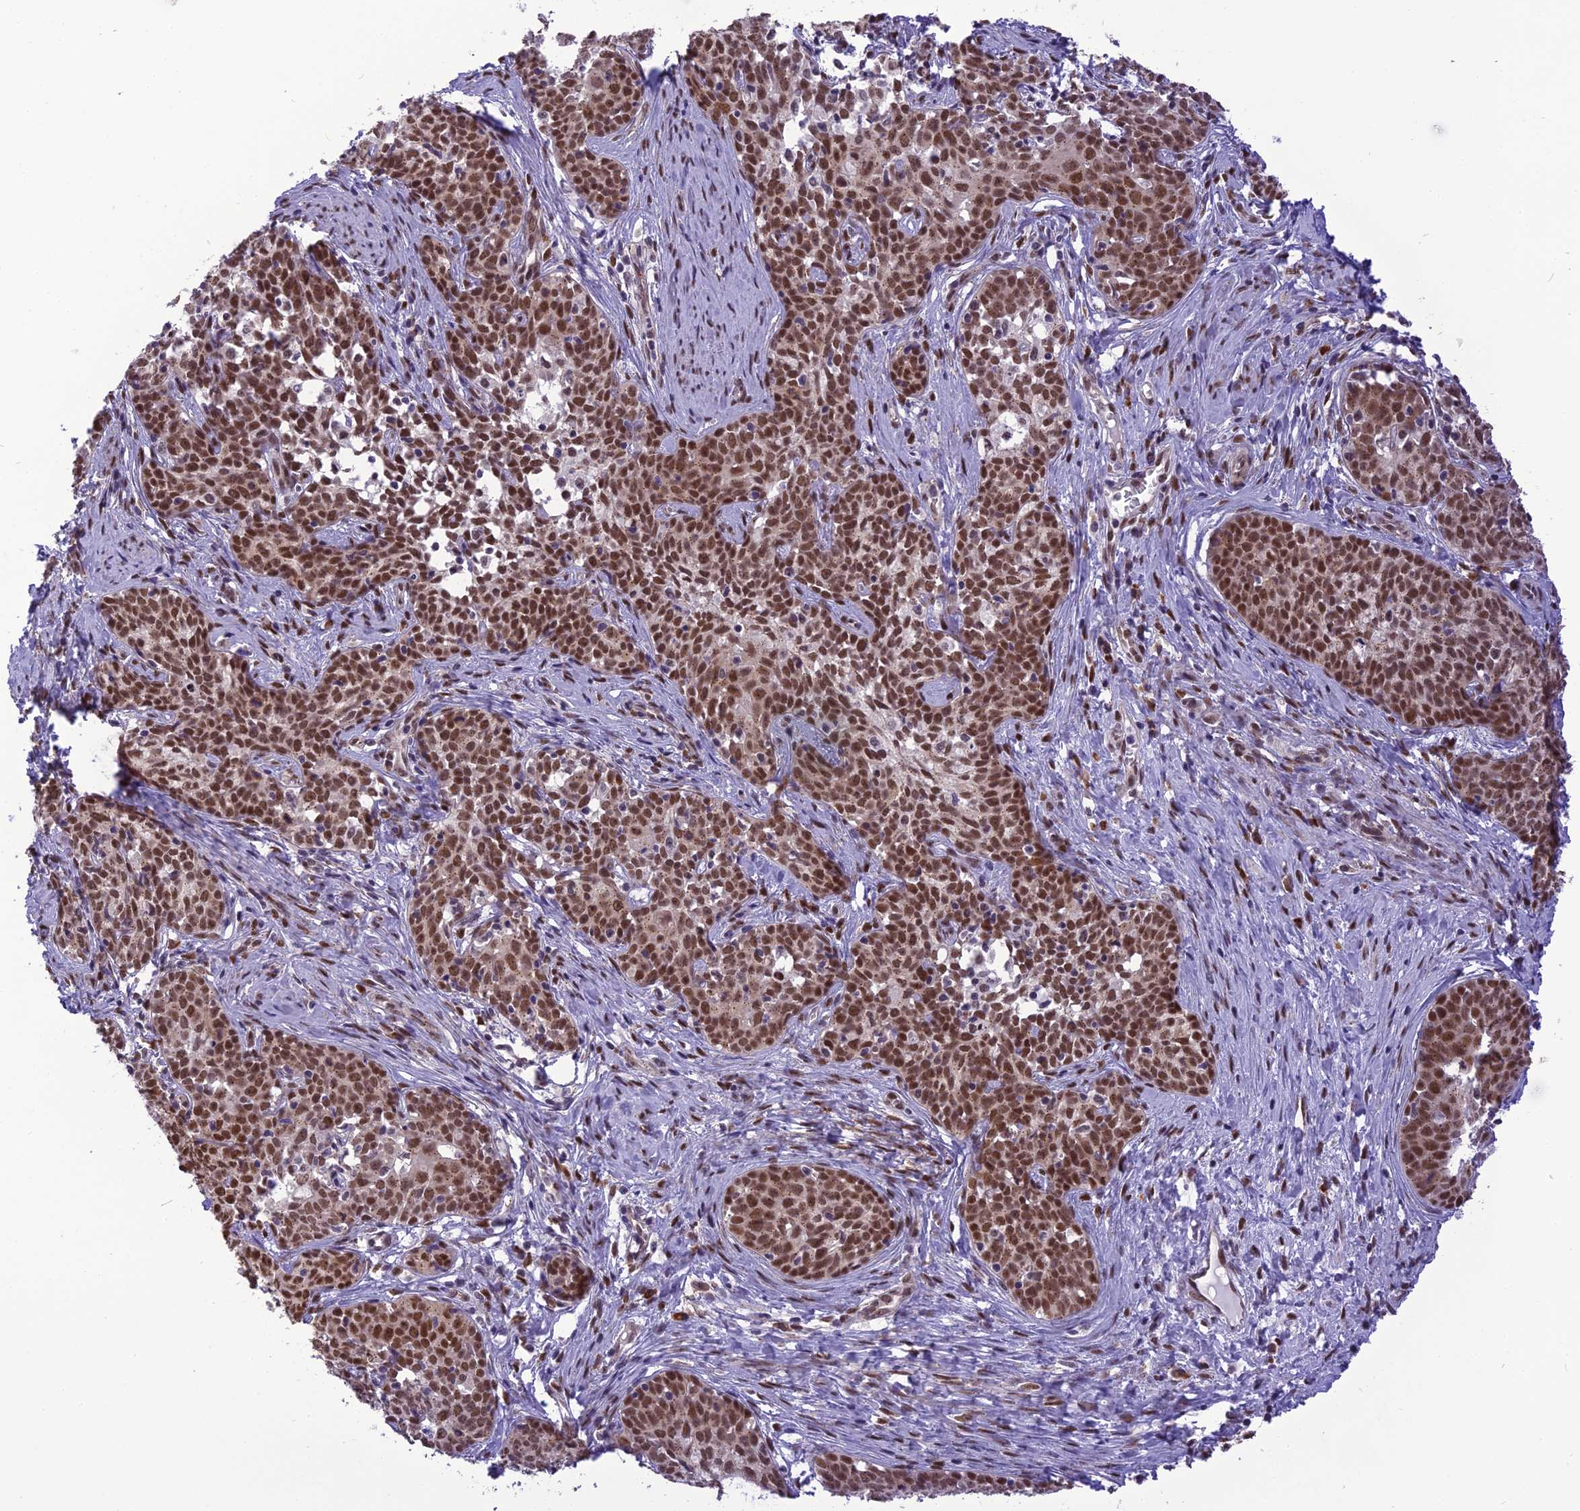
{"staining": {"intensity": "moderate", "quantity": ">75%", "location": "nuclear"}, "tissue": "cervical cancer", "cell_type": "Tumor cells", "image_type": "cancer", "snomed": [{"axis": "morphology", "description": "Squamous cell carcinoma, NOS"}, {"axis": "topography", "description": "Cervix"}], "caption": "Human cervical squamous cell carcinoma stained for a protein (brown) exhibits moderate nuclear positive staining in about >75% of tumor cells.", "gene": "IRF2BP1", "patient": {"sex": "female", "age": 52}}